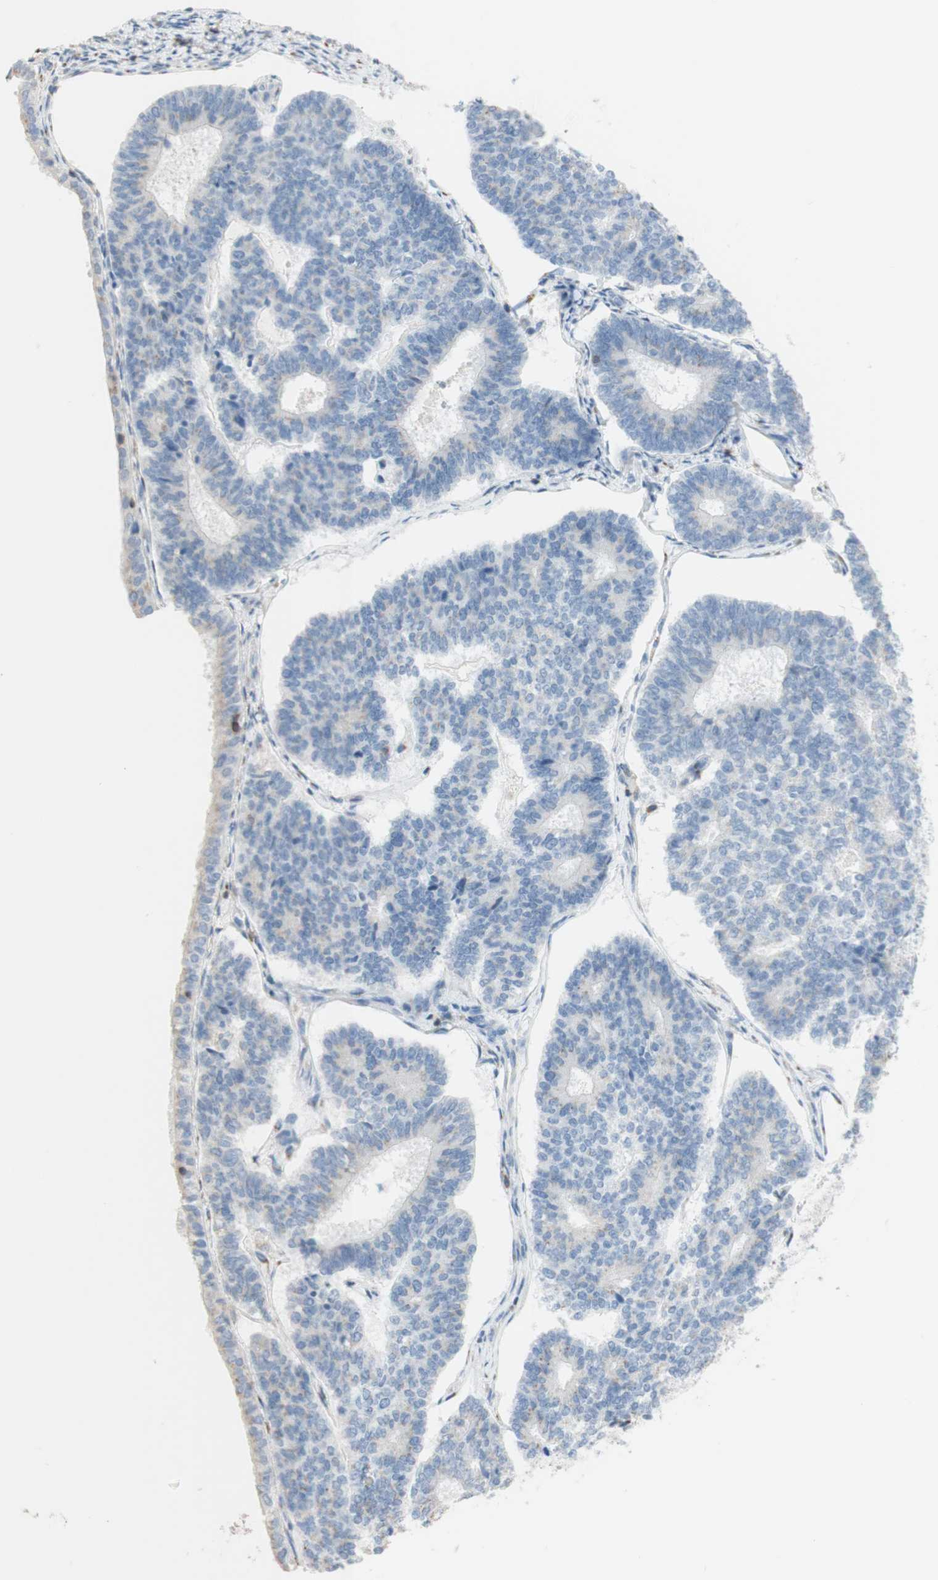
{"staining": {"intensity": "weak", "quantity": "<25%", "location": "cytoplasmic/membranous"}, "tissue": "endometrial cancer", "cell_type": "Tumor cells", "image_type": "cancer", "snomed": [{"axis": "morphology", "description": "Adenocarcinoma, NOS"}, {"axis": "topography", "description": "Endometrium"}], "caption": "Immunohistochemistry histopathology image of neoplastic tissue: human adenocarcinoma (endometrial) stained with DAB (3,3'-diaminobenzidine) reveals no significant protein expression in tumor cells.", "gene": "SPINK6", "patient": {"sex": "female", "age": 70}}